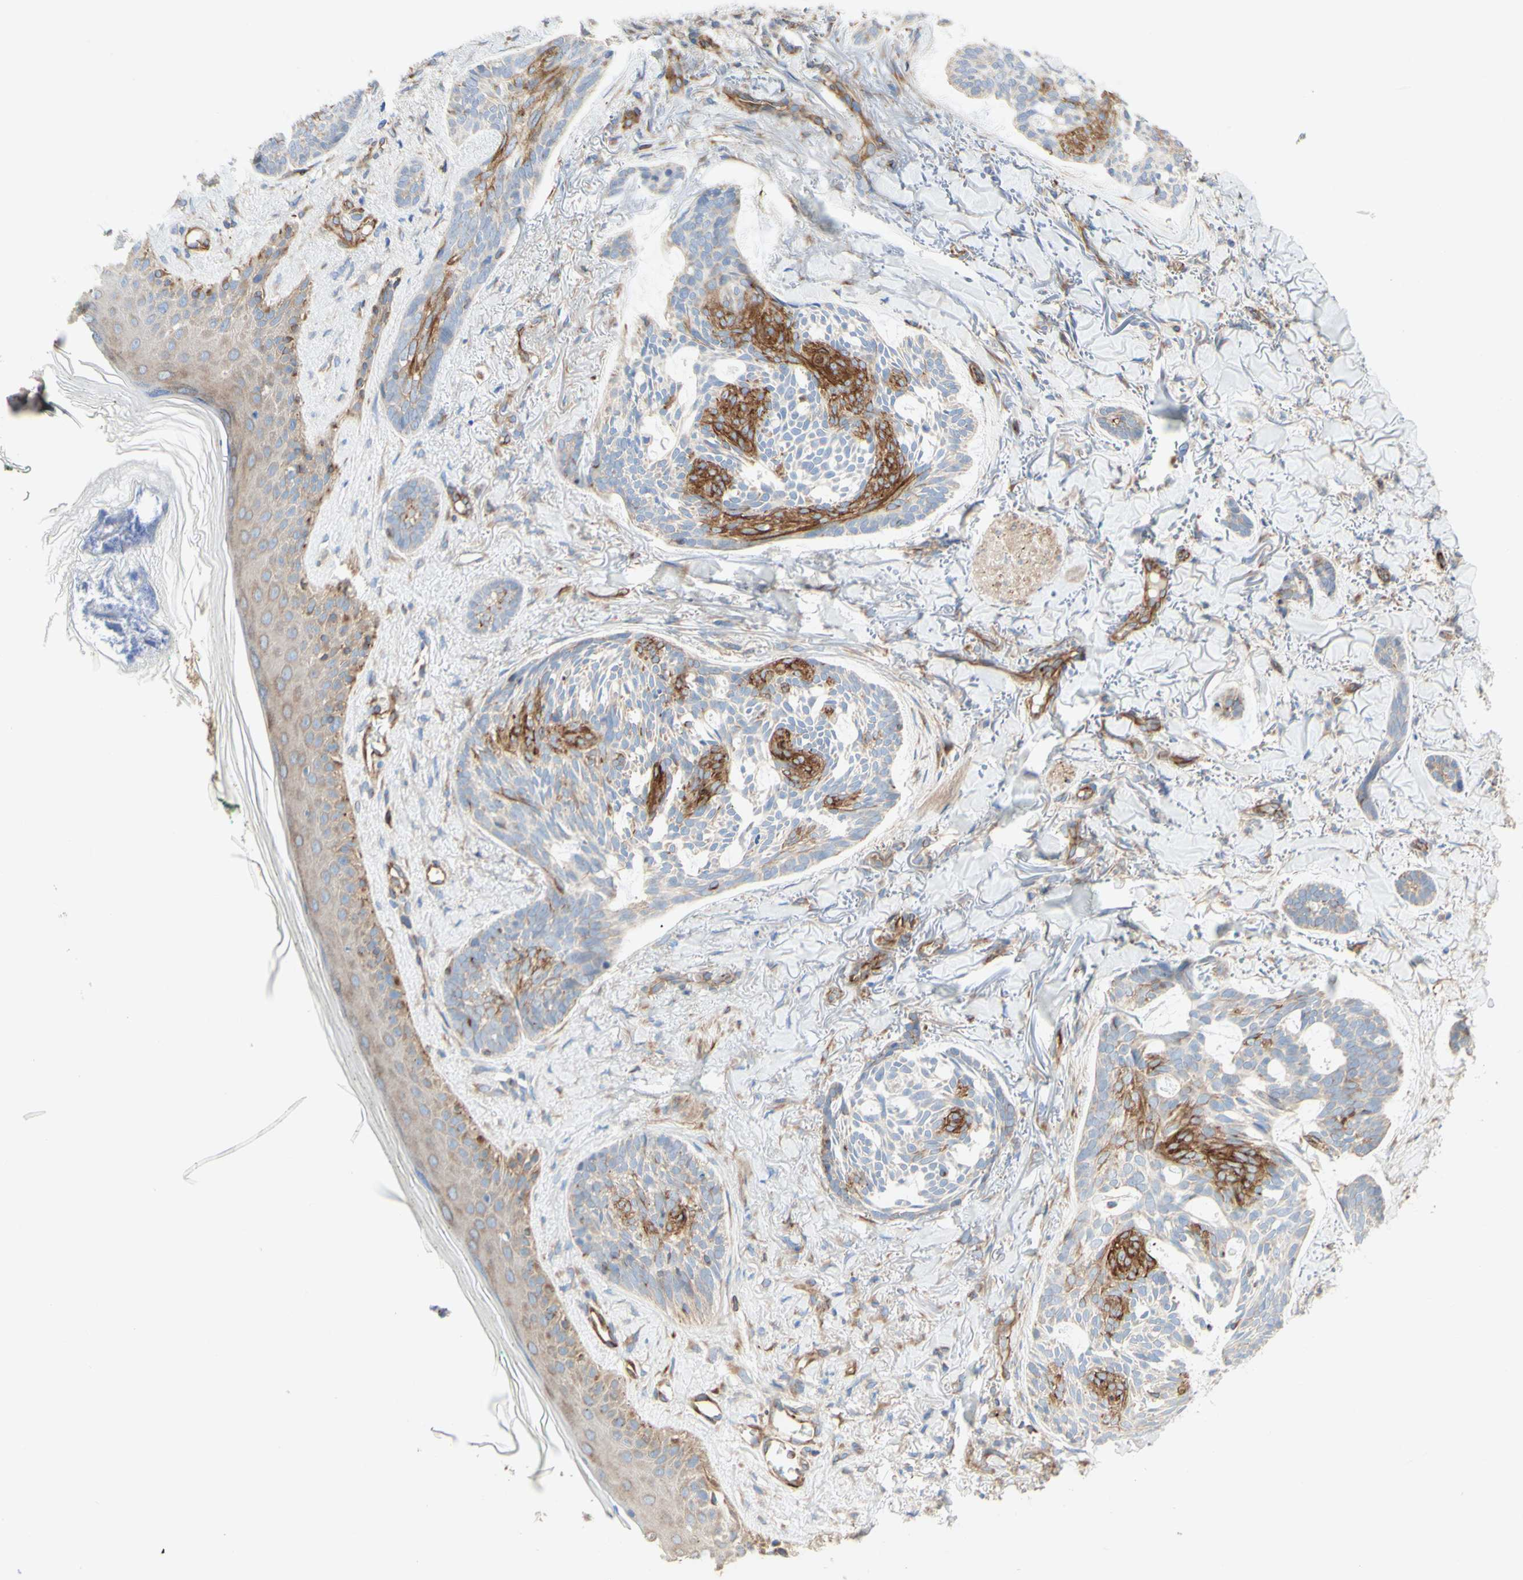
{"staining": {"intensity": "moderate", "quantity": "<25%", "location": "cytoplasmic/membranous"}, "tissue": "skin cancer", "cell_type": "Tumor cells", "image_type": "cancer", "snomed": [{"axis": "morphology", "description": "Basal cell carcinoma"}, {"axis": "topography", "description": "Skin"}], "caption": "Skin cancer (basal cell carcinoma) tissue demonstrates moderate cytoplasmic/membranous positivity in approximately <25% of tumor cells, visualized by immunohistochemistry. Using DAB (3,3'-diaminobenzidine) (brown) and hematoxylin (blue) stains, captured at high magnification using brightfield microscopy.", "gene": "ENDOD1", "patient": {"sex": "male", "age": 43}}